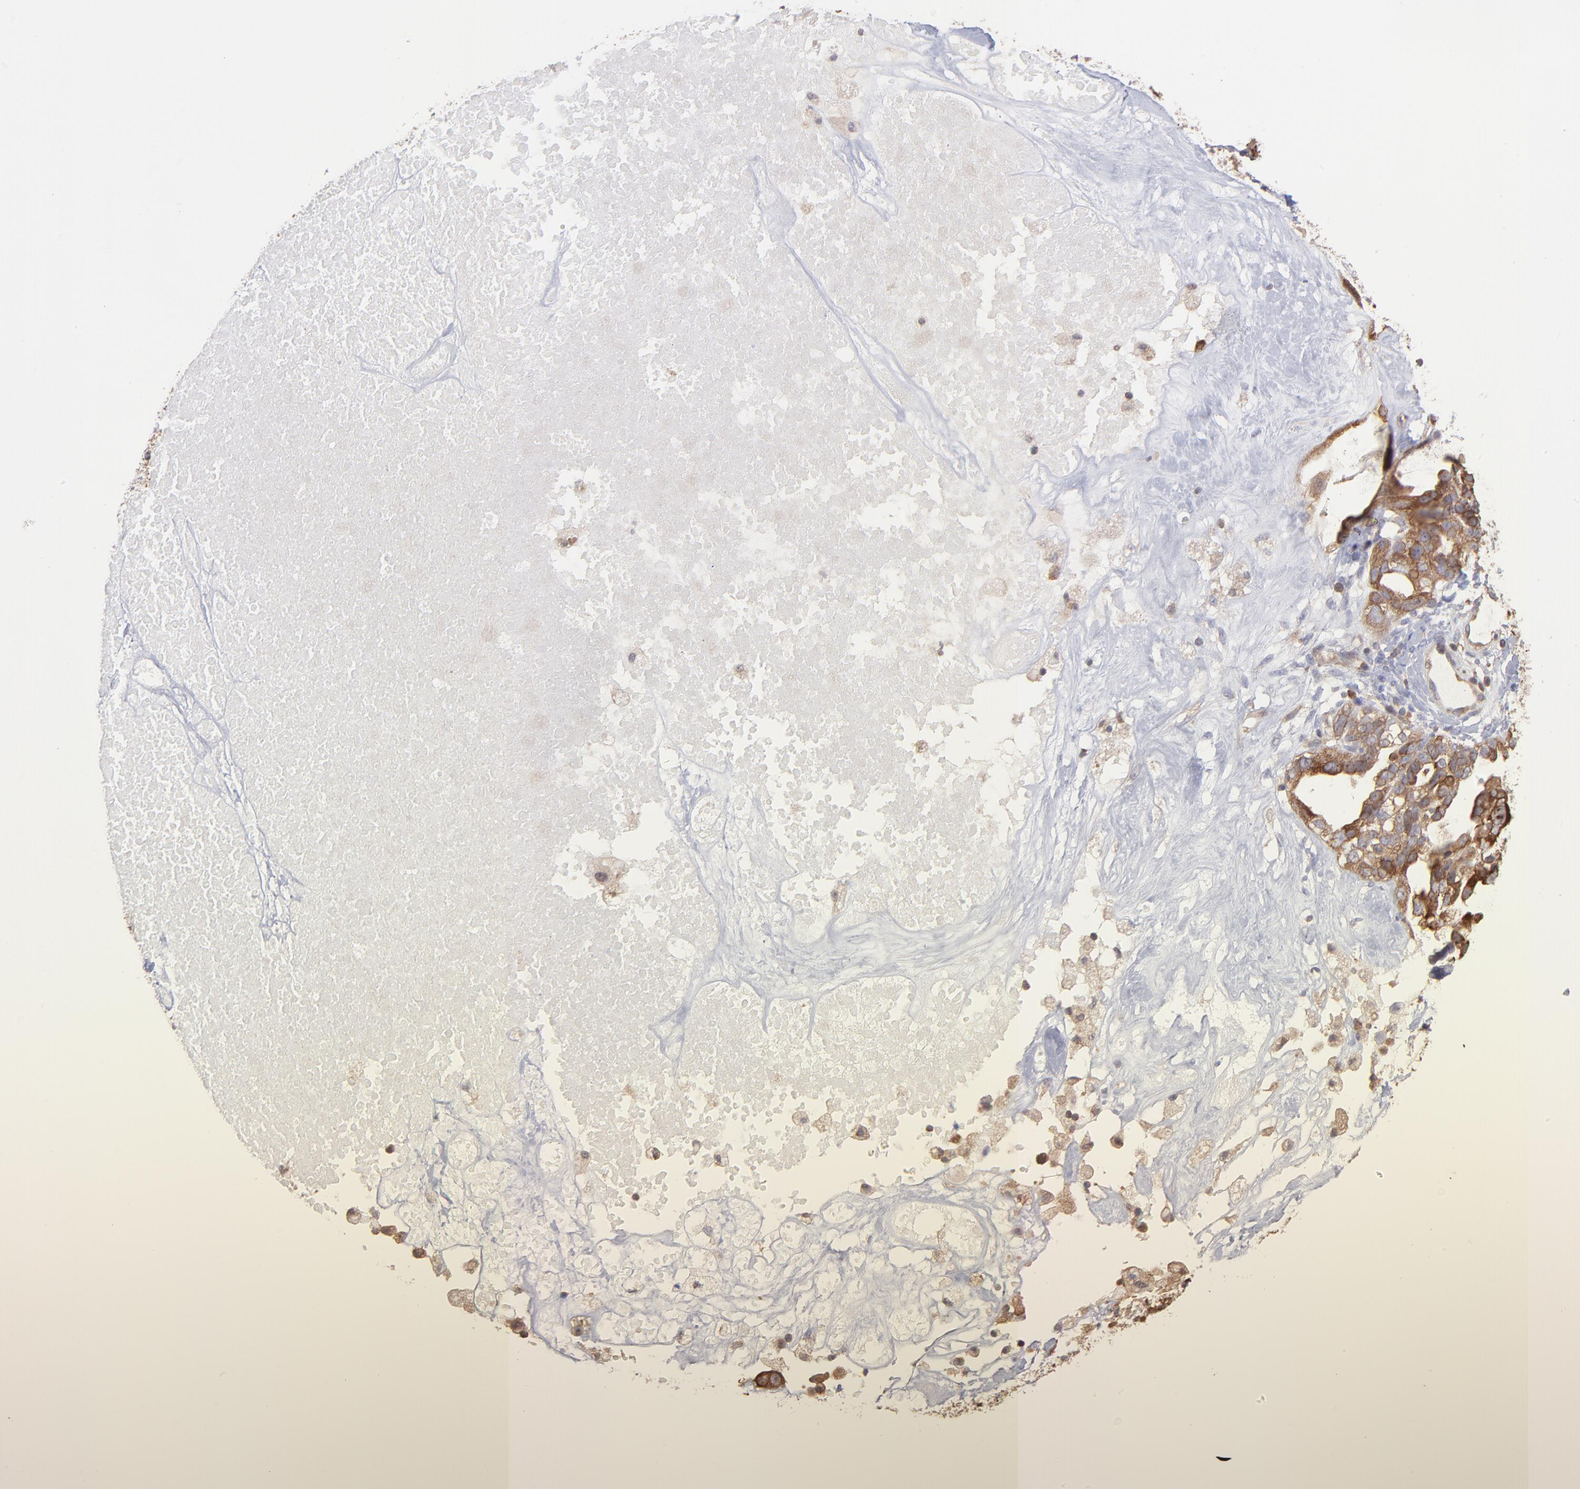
{"staining": {"intensity": "moderate", "quantity": ">75%", "location": "cytoplasmic/membranous"}, "tissue": "ovarian cancer", "cell_type": "Tumor cells", "image_type": "cancer", "snomed": [{"axis": "morphology", "description": "Cystadenocarcinoma, serous, NOS"}, {"axis": "topography", "description": "Ovary"}], "caption": "This histopathology image demonstrates immunohistochemistry (IHC) staining of human serous cystadenocarcinoma (ovarian), with medium moderate cytoplasmic/membranous expression in about >75% of tumor cells.", "gene": "MAPRE1", "patient": {"sex": "female", "age": 66}}